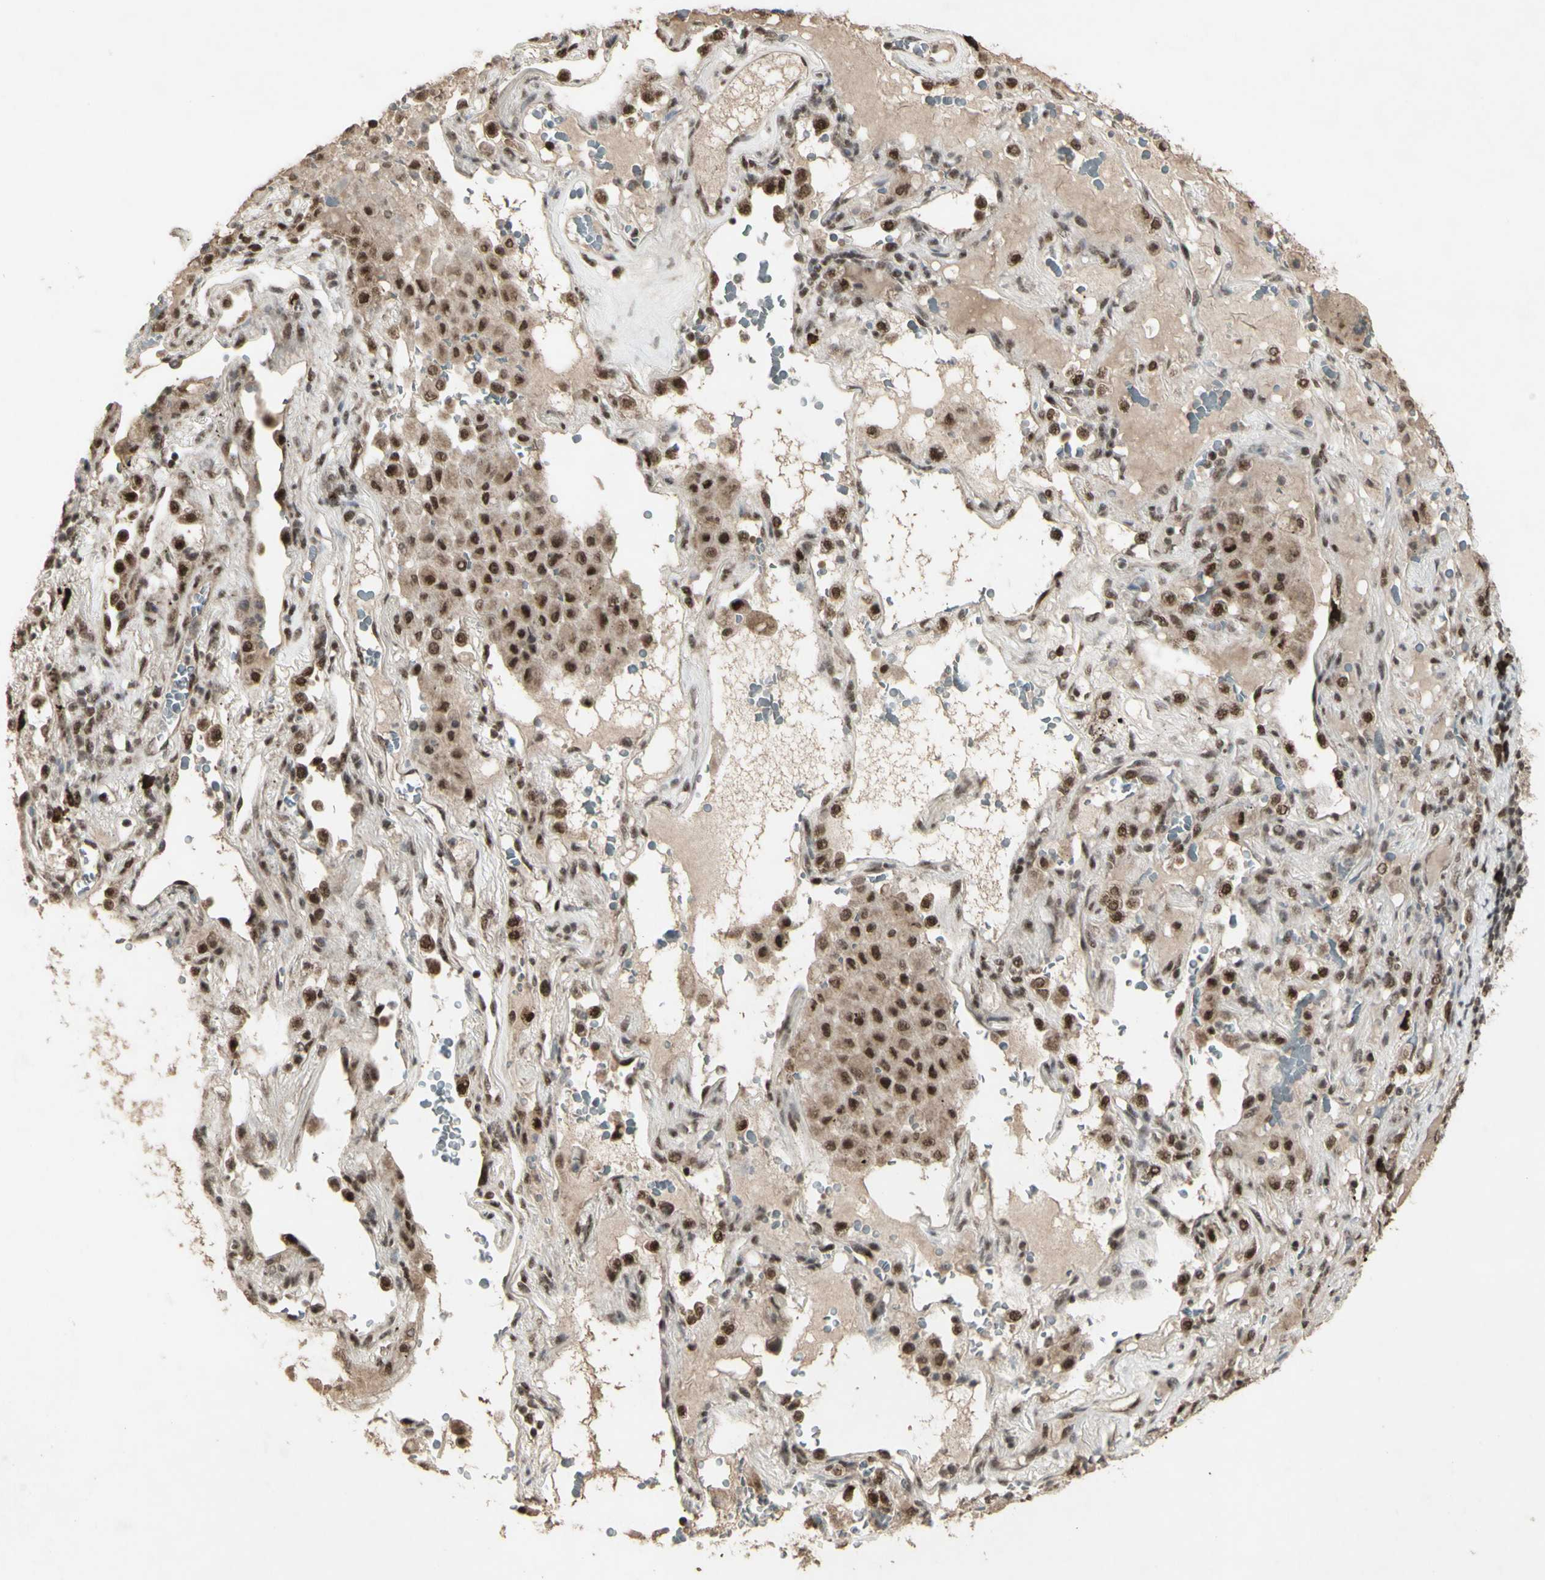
{"staining": {"intensity": "moderate", "quantity": ">75%", "location": "cytoplasmic/membranous,nuclear"}, "tissue": "lung cancer", "cell_type": "Tumor cells", "image_type": "cancer", "snomed": [{"axis": "morphology", "description": "Squamous cell carcinoma, NOS"}, {"axis": "topography", "description": "Lung"}], "caption": "Immunohistochemistry of human squamous cell carcinoma (lung) demonstrates medium levels of moderate cytoplasmic/membranous and nuclear staining in approximately >75% of tumor cells. The protein of interest is stained brown, and the nuclei are stained in blue (DAB IHC with brightfield microscopy, high magnification).", "gene": "CCNT1", "patient": {"sex": "male", "age": 57}}